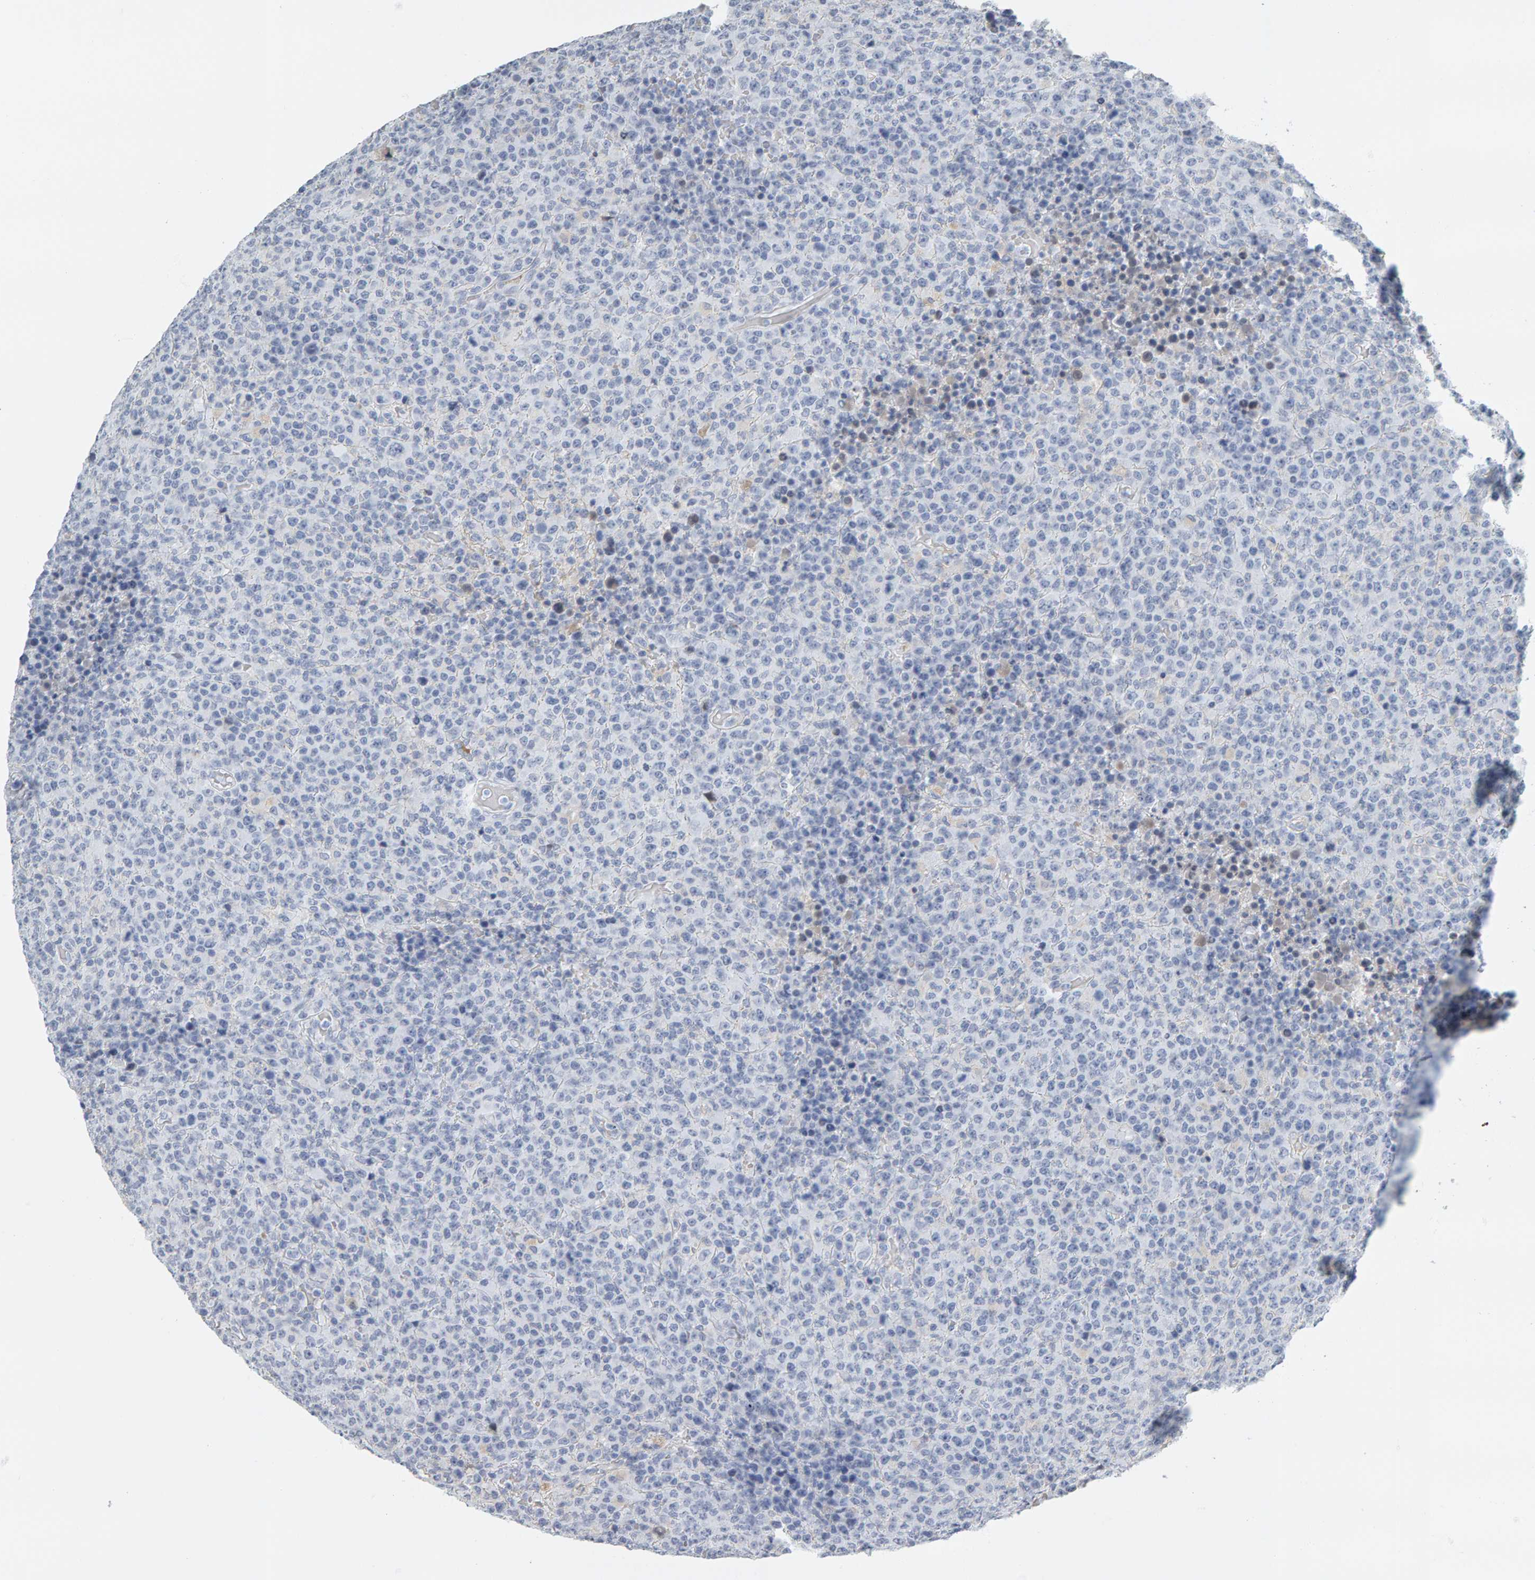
{"staining": {"intensity": "negative", "quantity": "none", "location": "none"}, "tissue": "lymphoma", "cell_type": "Tumor cells", "image_type": "cancer", "snomed": [{"axis": "morphology", "description": "Malignant lymphoma, non-Hodgkin's type, High grade"}, {"axis": "topography", "description": "Lymph node"}], "caption": "An IHC histopathology image of lymphoma is shown. There is no staining in tumor cells of lymphoma.", "gene": "SPACA3", "patient": {"sex": "male", "age": 13}}